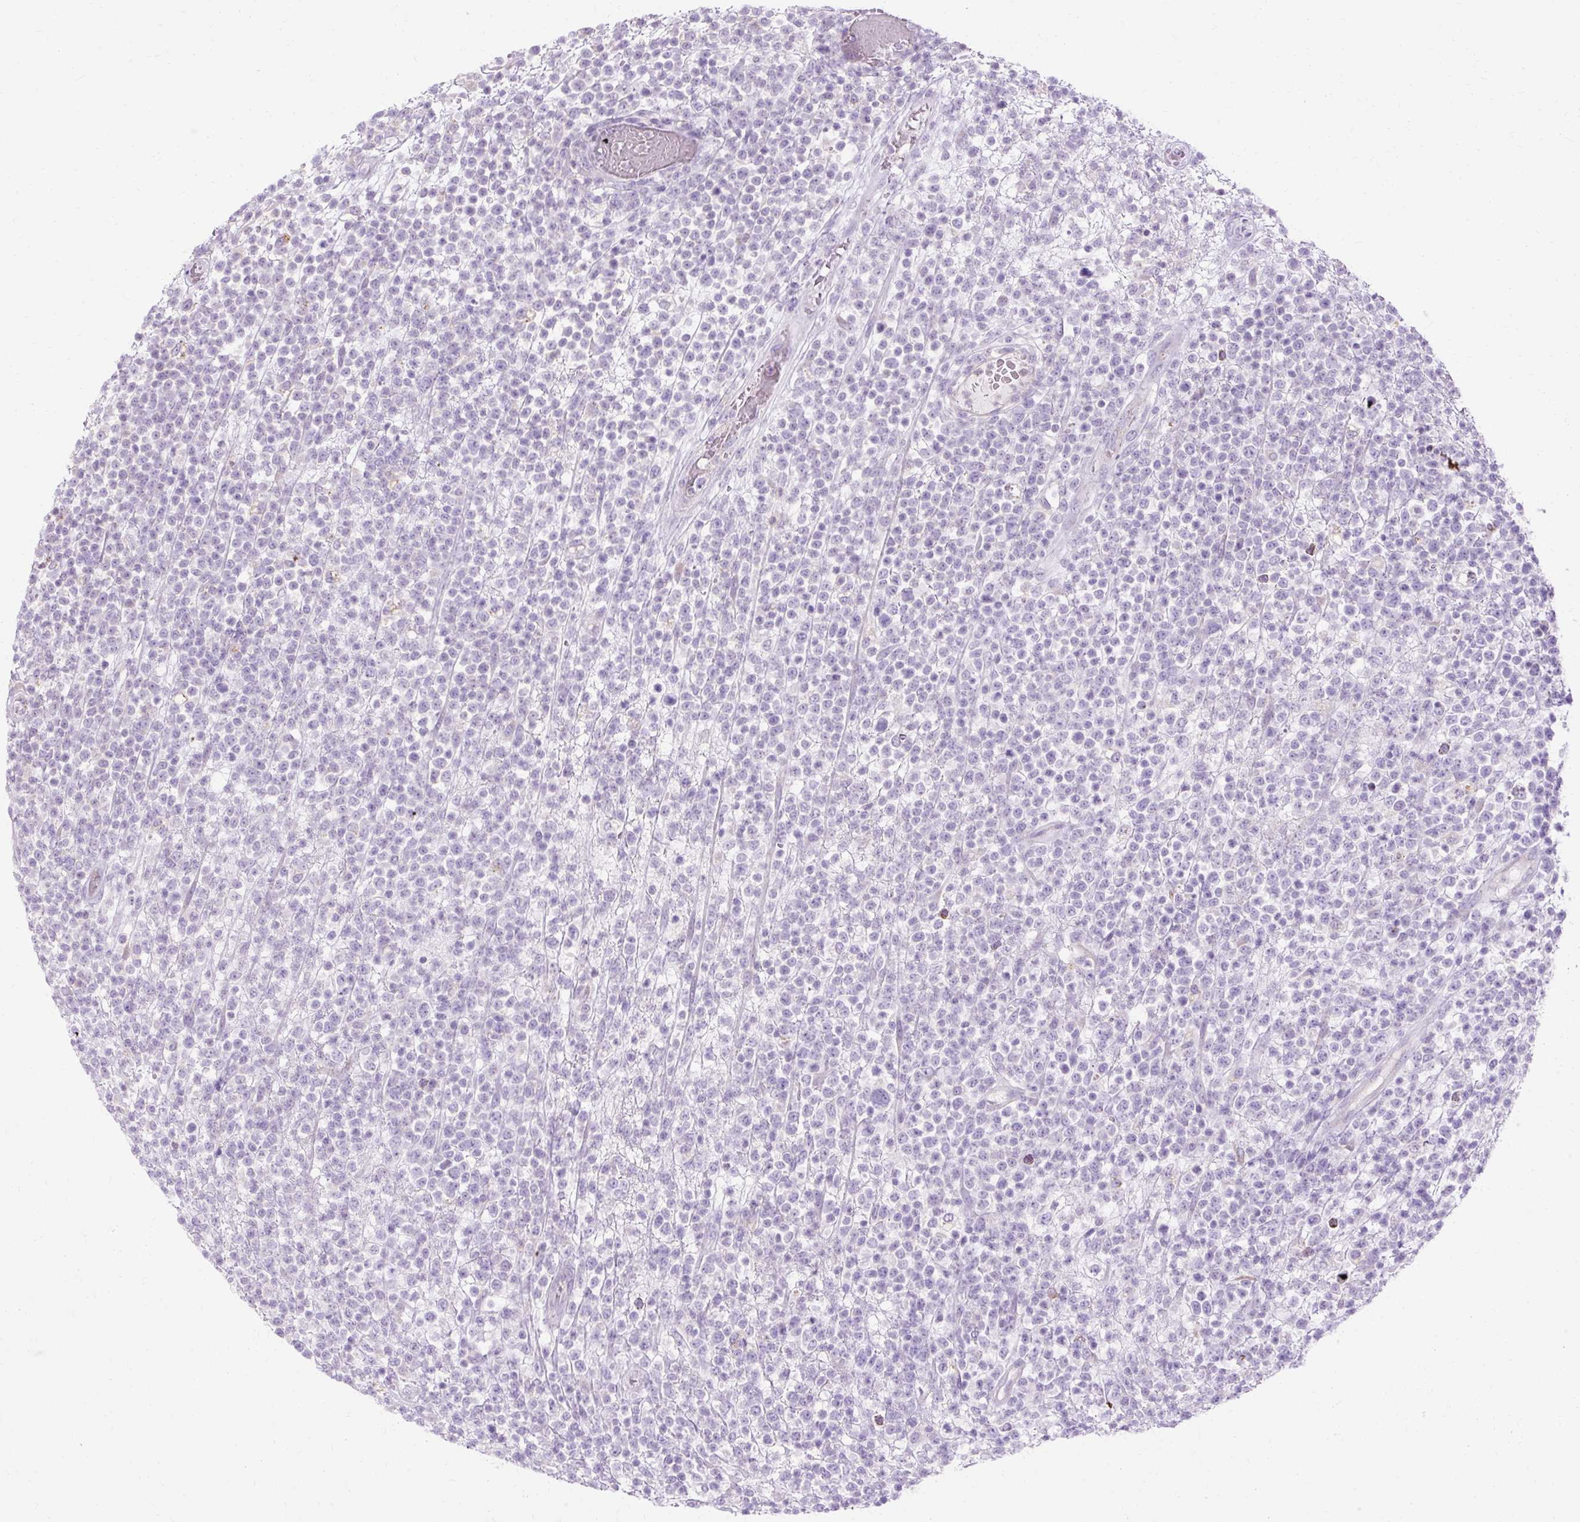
{"staining": {"intensity": "negative", "quantity": "none", "location": "none"}, "tissue": "lymphoma", "cell_type": "Tumor cells", "image_type": "cancer", "snomed": [{"axis": "morphology", "description": "Malignant lymphoma, non-Hodgkin's type, High grade"}, {"axis": "topography", "description": "Colon"}], "caption": "This image is of lymphoma stained with immunohistochemistry to label a protein in brown with the nuclei are counter-stained blue. There is no expression in tumor cells.", "gene": "HSD11B1", "patient": {"sex": "female", "age": 53}}